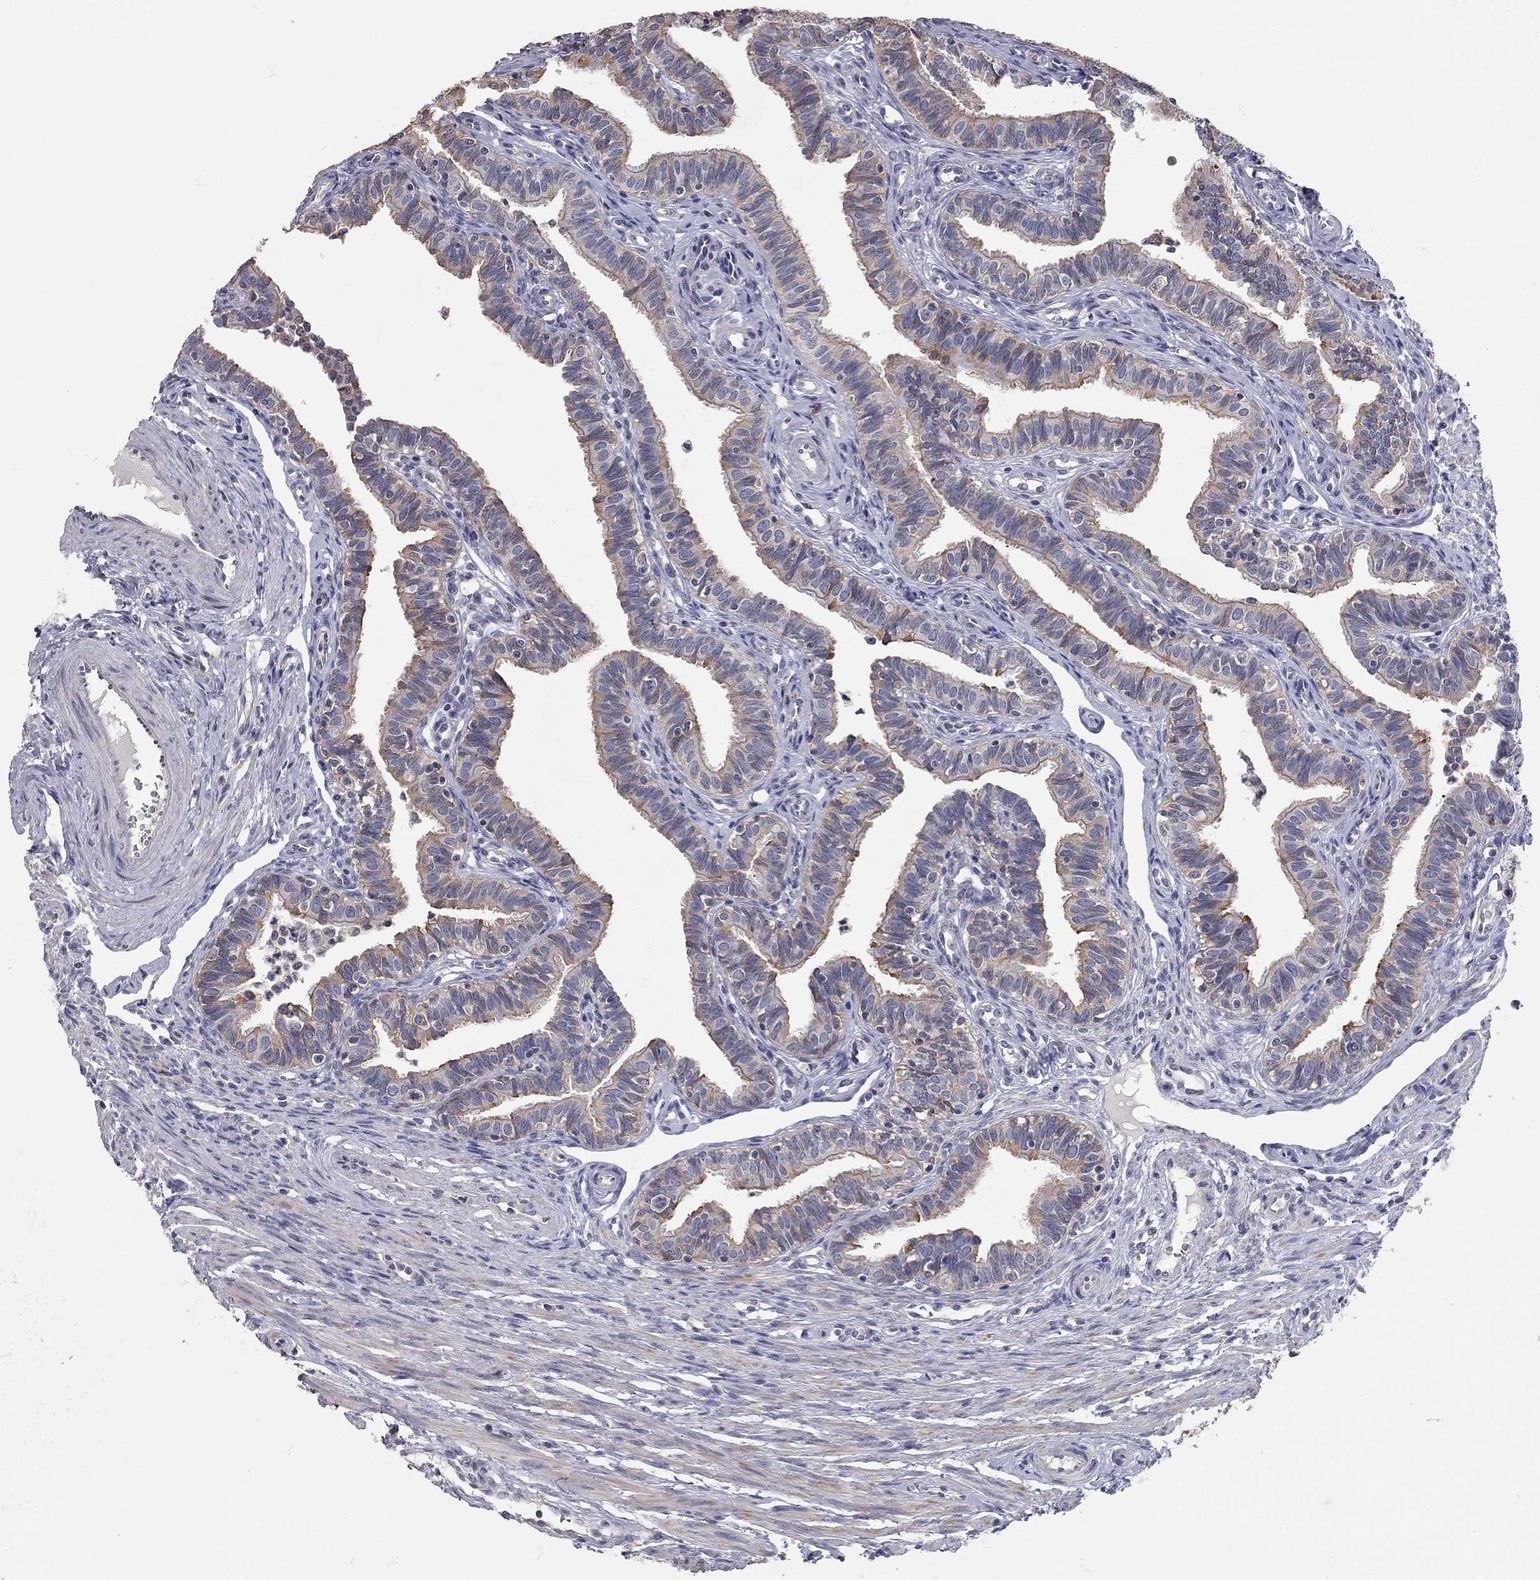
{"staining": {"intensity": "moderate", "quantity": "25%-75%", "location": "cytoplasmic/membranous"}, "tissue": "fallopian tube", "cell_type": "Glandular cells", "image_type": "normal", "snomed": [{"axis": "morphology", "description": "Normal tissue, NOS"}, {"axis": "topography", "description": "Fallopian tube"}], "caption": "A micrograph showing moderate cytoplasmic/membranous positivity in approximately 25%-75% of glandular cells in normal fallopian tube, as visualized by brown immunohistochemical staining.", "gene": "XAGE2", "patient": {"sex": "female", "age": 36}}